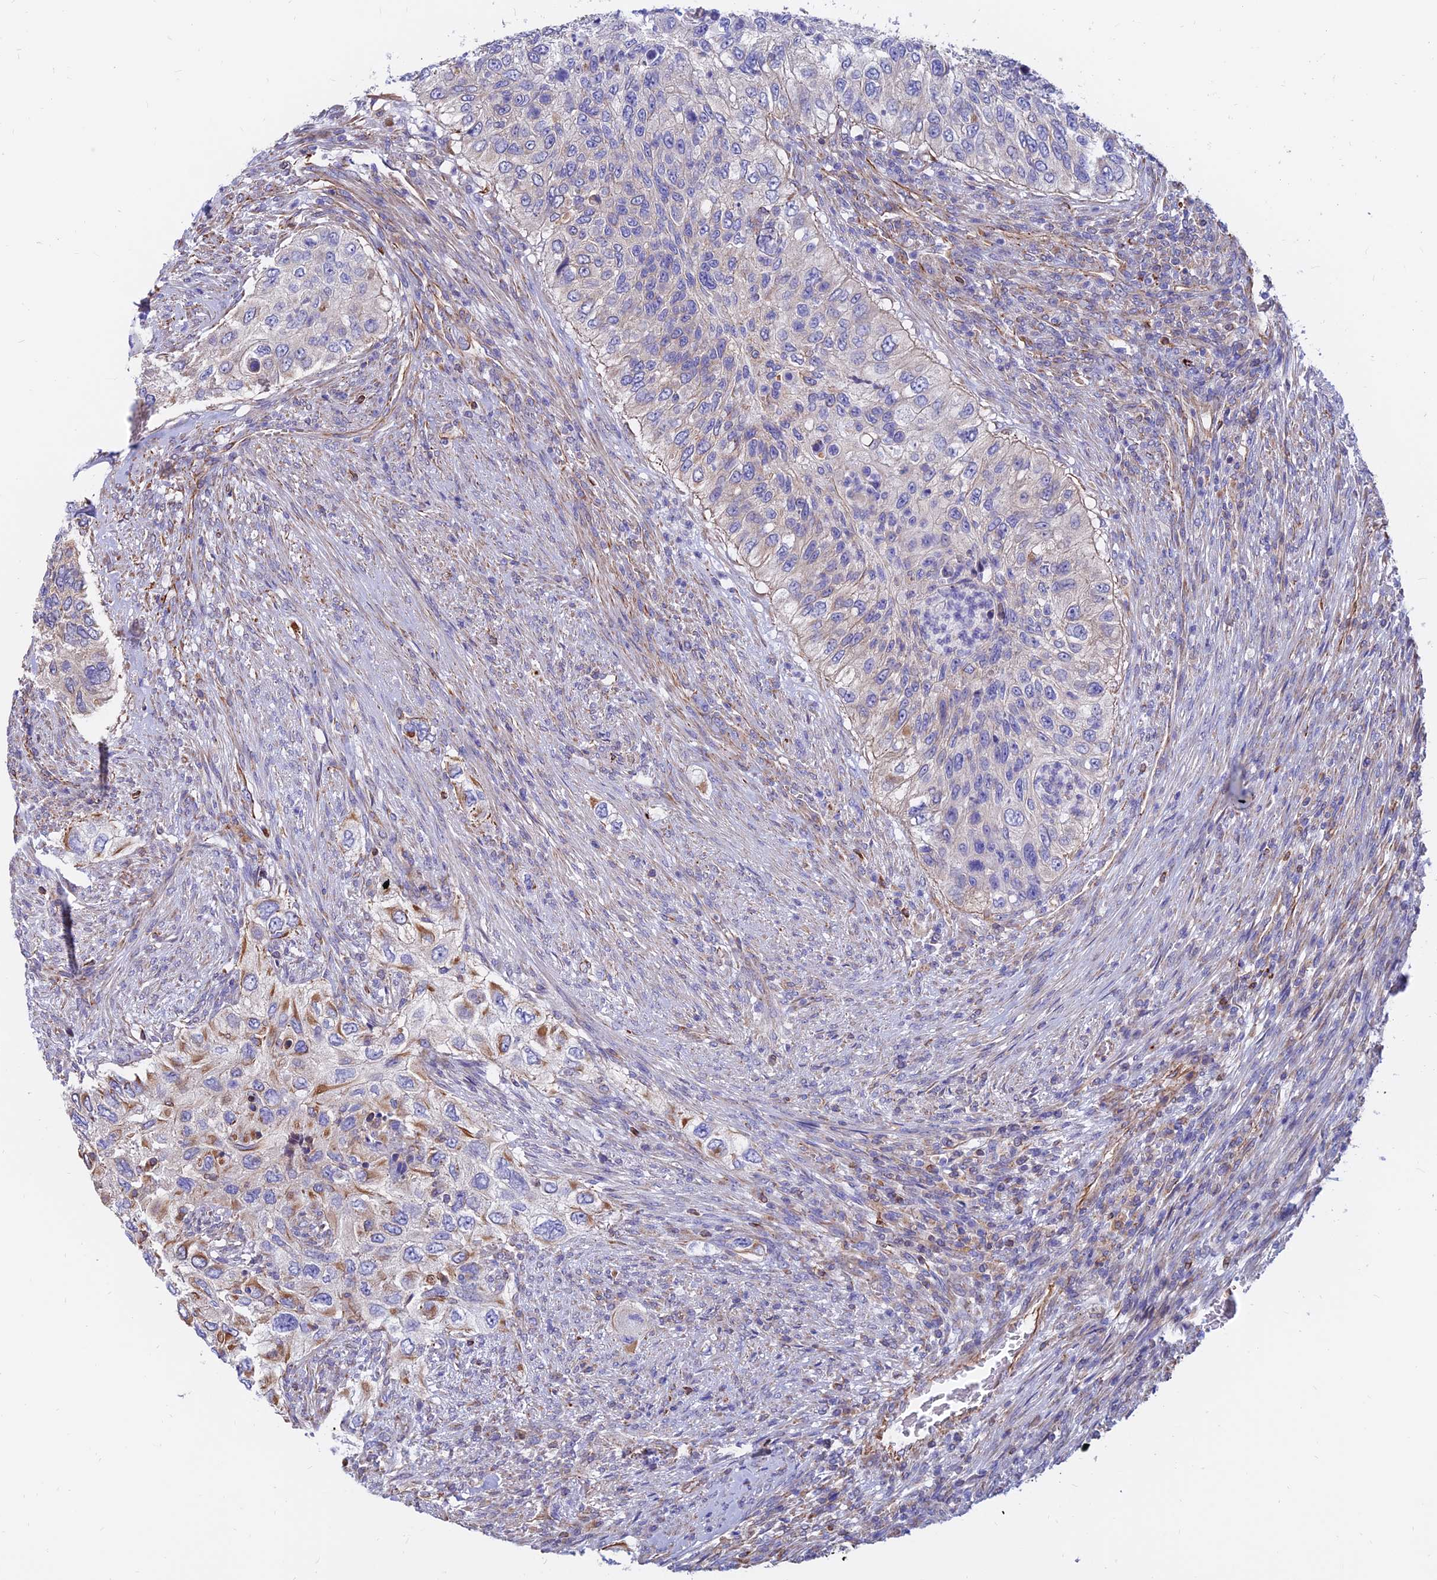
{"staining": {"intensity": "moderate", "quantity": "<25%", "location": "cytoplasmic/membranous"}, "tissue": "urothelial cancer", "cell_type": "Tumor cells", "image_type": "cancer", "snomed": [{"axis": "morphology", "description": "Urothelial carcinoma, High grade"}, {"axis": "topography", "description": "Urinary bladder"}], "caption": "This is an image of immunohistochemistry staining of urothelial cancer, which shows moderate staining in the cytoplasmic/membranous of tumor cells.", "gene": "CDK18", "patient": {"sex": "female", "age": 60}}